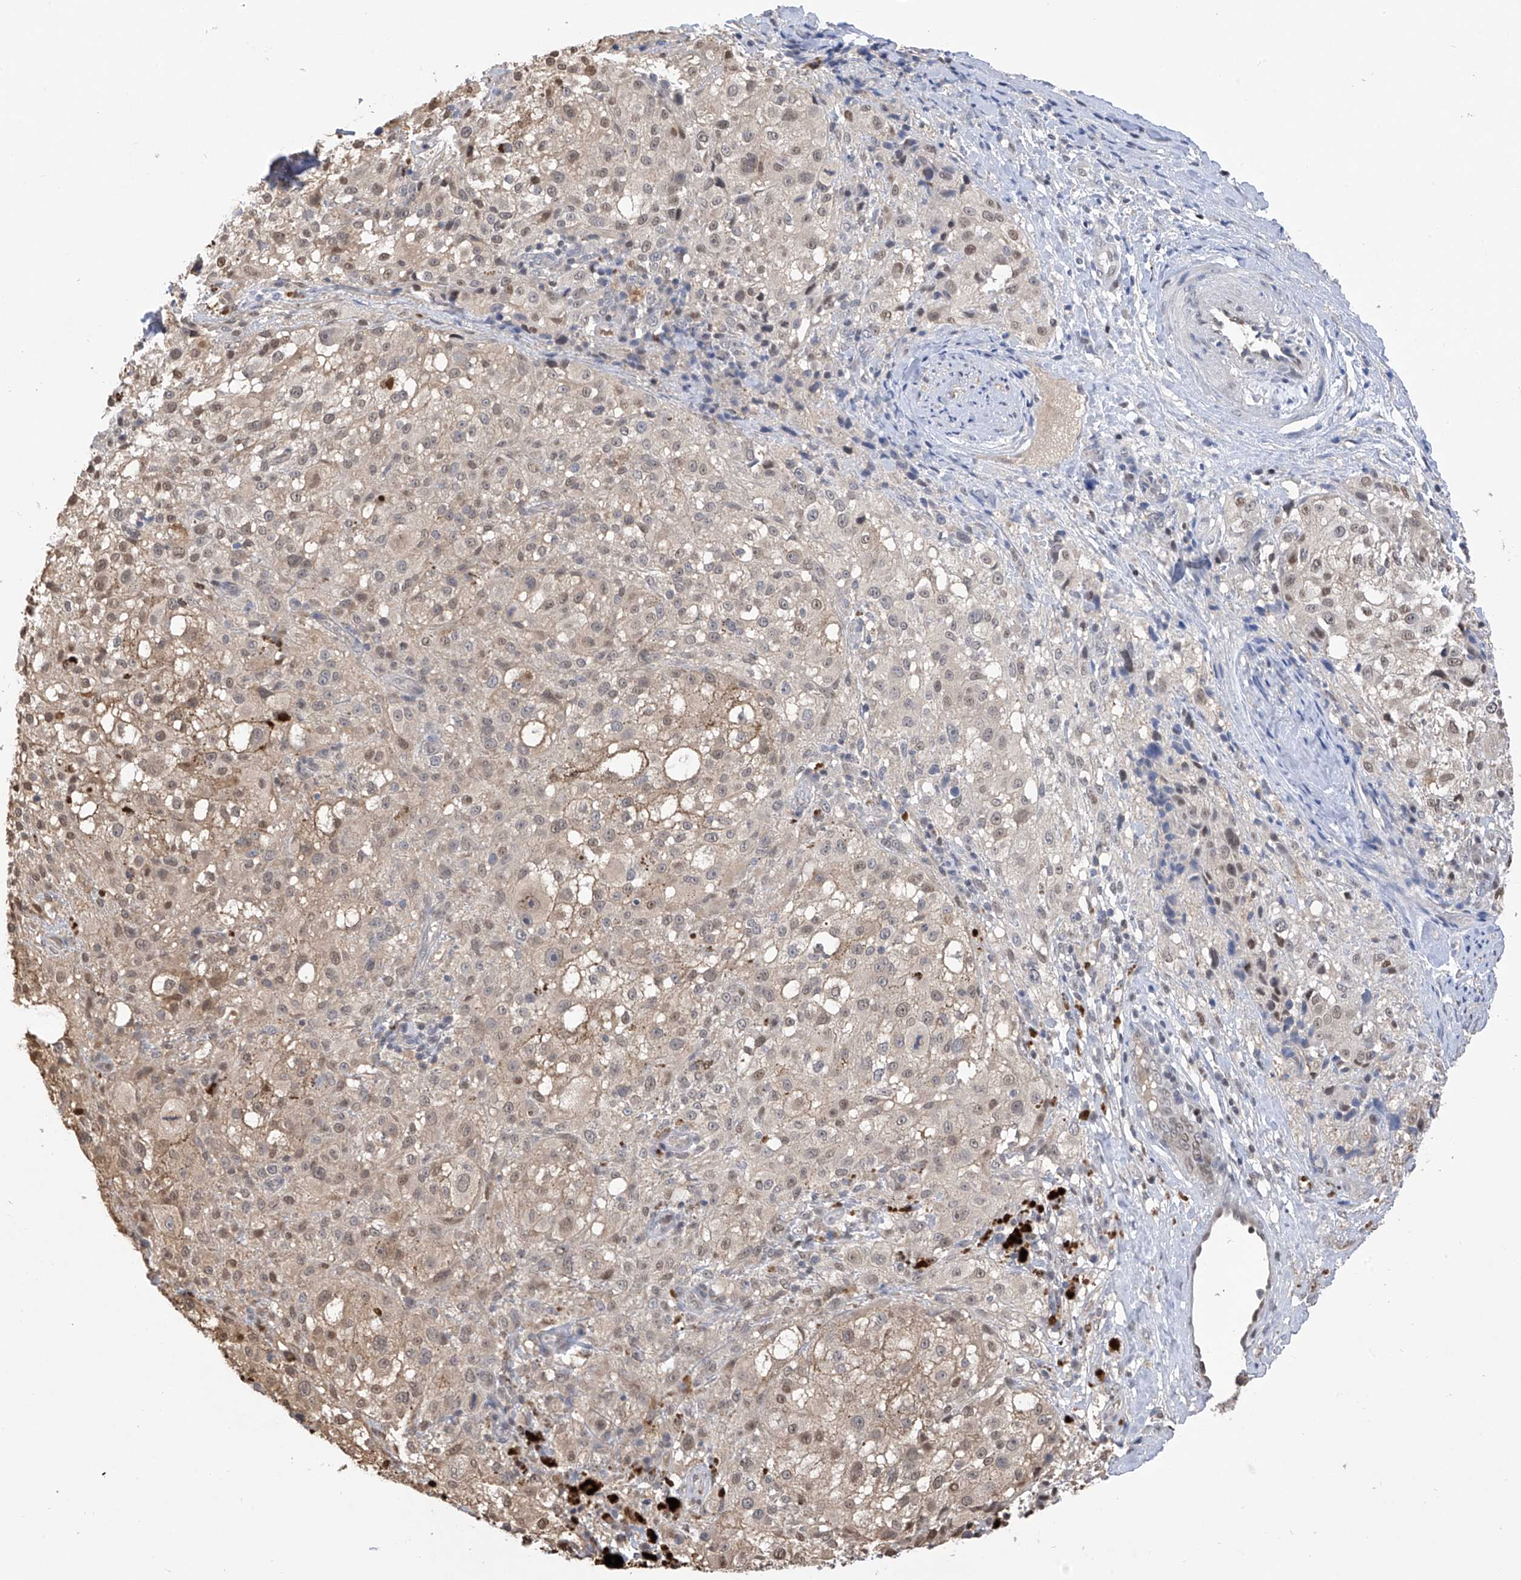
{"staining": {"intensity": "weak", "quantity": "<25%", "location": "nuclear"}, "tissue": "melanoma", "cell_type": "Tumor cells", "image_type": "cancer", "snomed": [{"axis": "morphology", "description": "Necrosis, NOS"}, {"axis": "morphology", "description": "Malignant melanoma, NOS"}, {"axis": "topography", "description": "Skin"}], "caption": "Histopathology image shows no protein staining in tumor cells of malignant melanoma tissue.", "gene": "PMM1", "patient": {"sex": "female", "age": 87}}